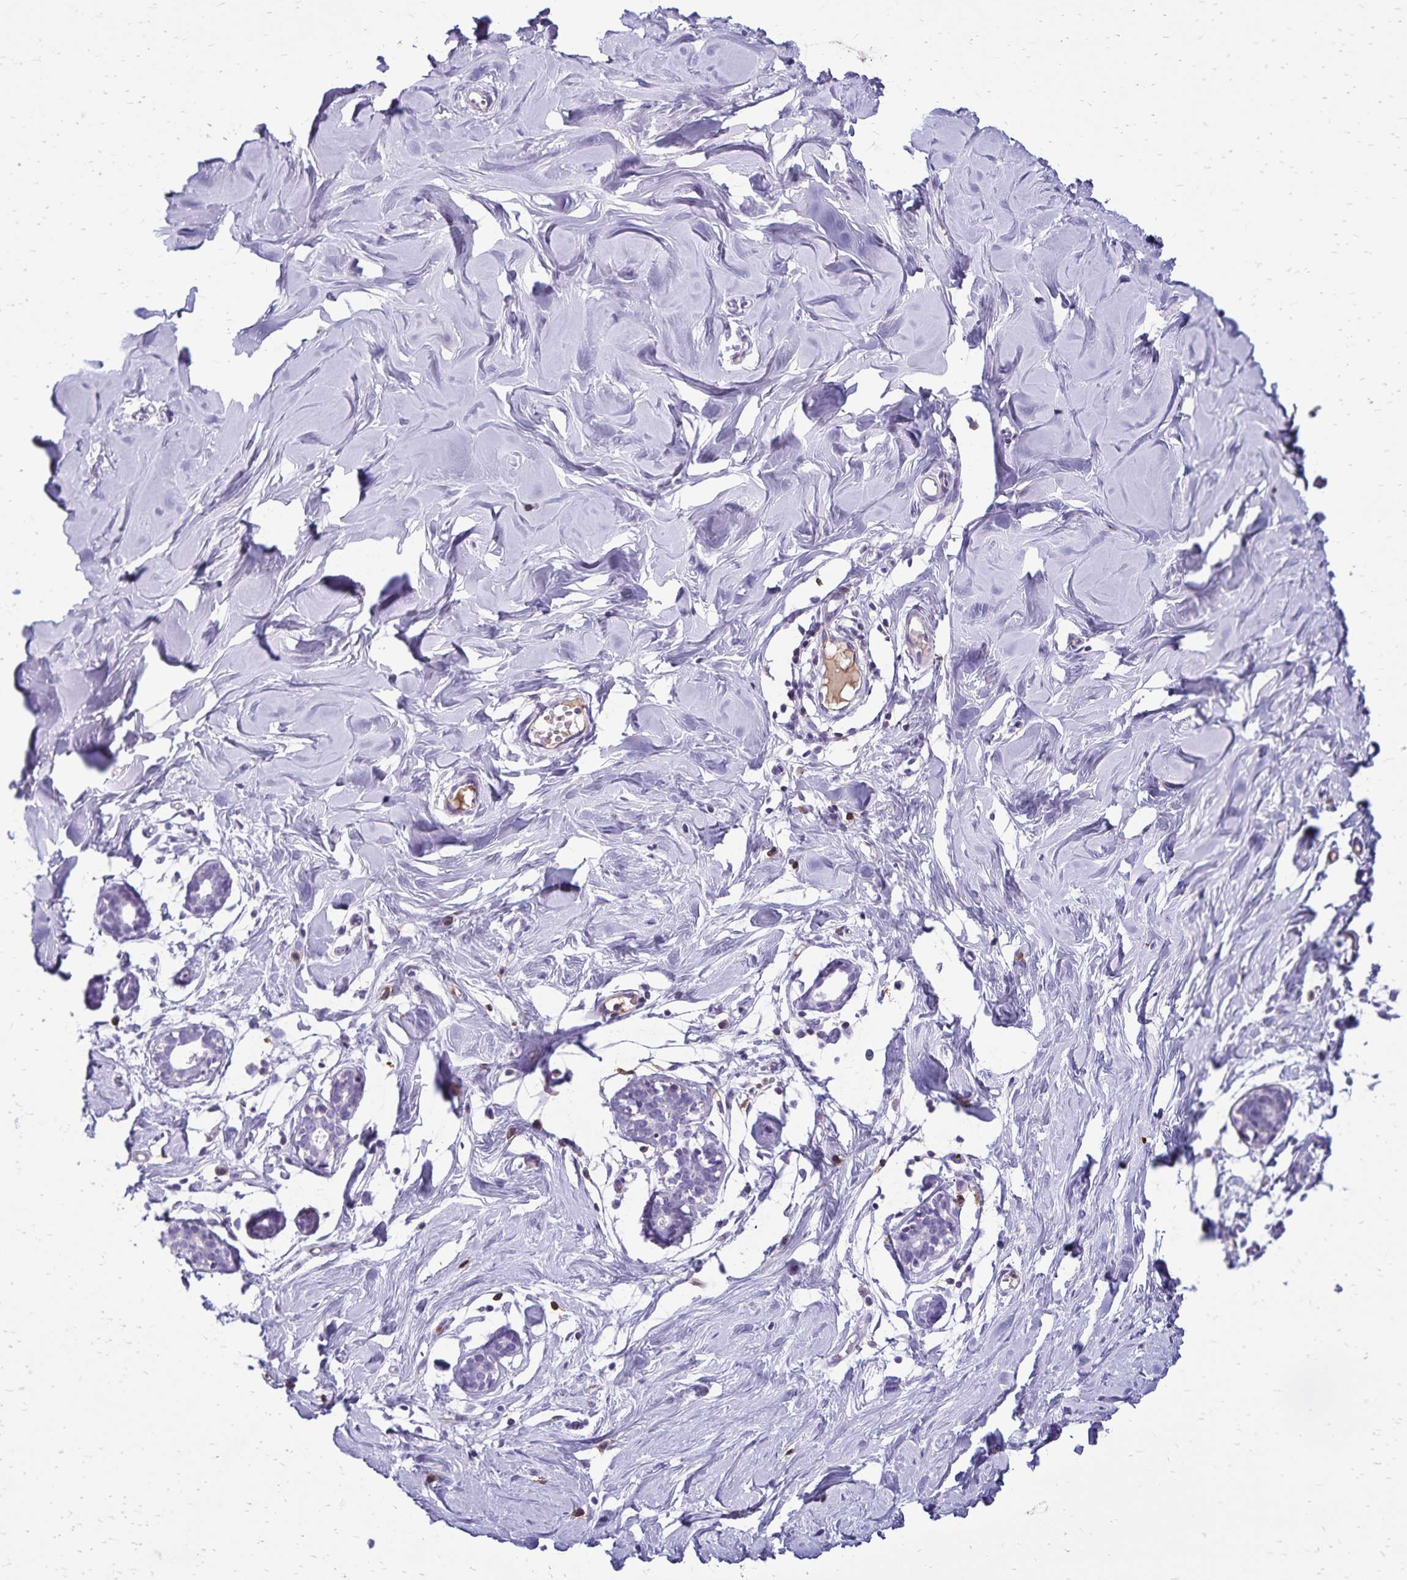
{"staining": {"intensity": "negative", "quantity": "none", "location": "none"}, "tissue": "breast", "cell_type": "Adipocytes", "image_type": "normal", "snomed": [{"axis": "morphology", "description": "Normal tissue, NOS"}, {"axis": "topography", "description": "Breast"}], "caption": "Immunohistochemical staining of normal human breast demonstrates no significant expression in adipocytes. (DAB immunohistochemistry with hematoxylin counter stain).", "gene": "CD27", "patient": {"sex": "female", "age": 27}}